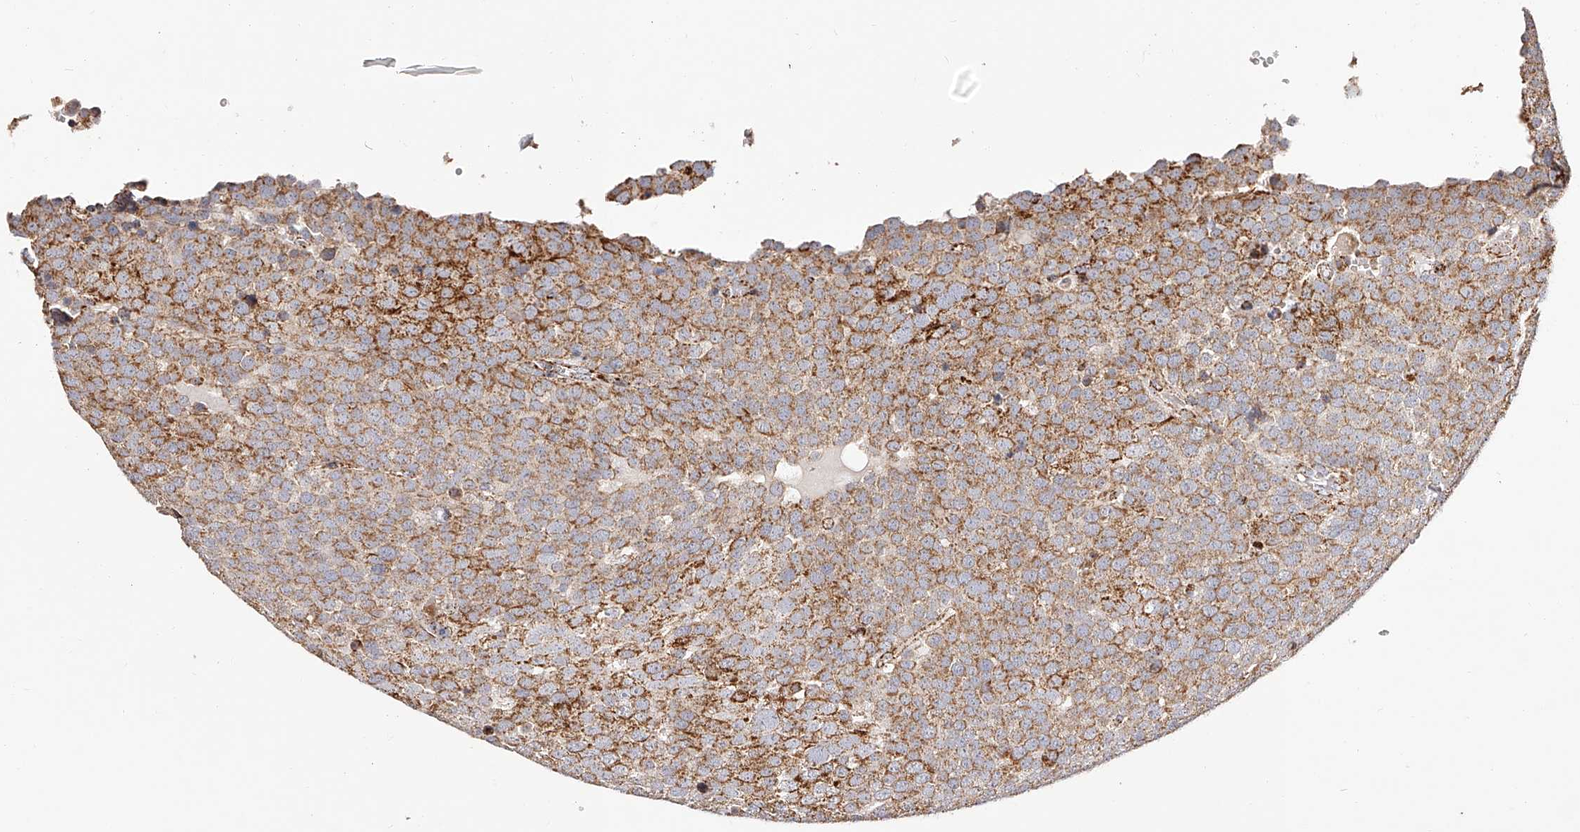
{"staining": {"intensity": "strong", "quantity": "<25%", "location": "cytoplasmic/membranous"}, "tissue": "testis cancer", "cell_type": "Tumor cells", "image_type": "cancer", "snomed": [{"axis": "morphology", "description": "Seminoma, NOS"}, {"axis": "topography", "description": "Testis"}], "caption": "This histopathology image displays immunohistochemistry staining of human testis cancer, with medium strong cytoplasmic/membranous expression in approximately <25% of tumor cells.", "gene": "NDUFV3", "patient": {"sex": "male", "age": 71}}